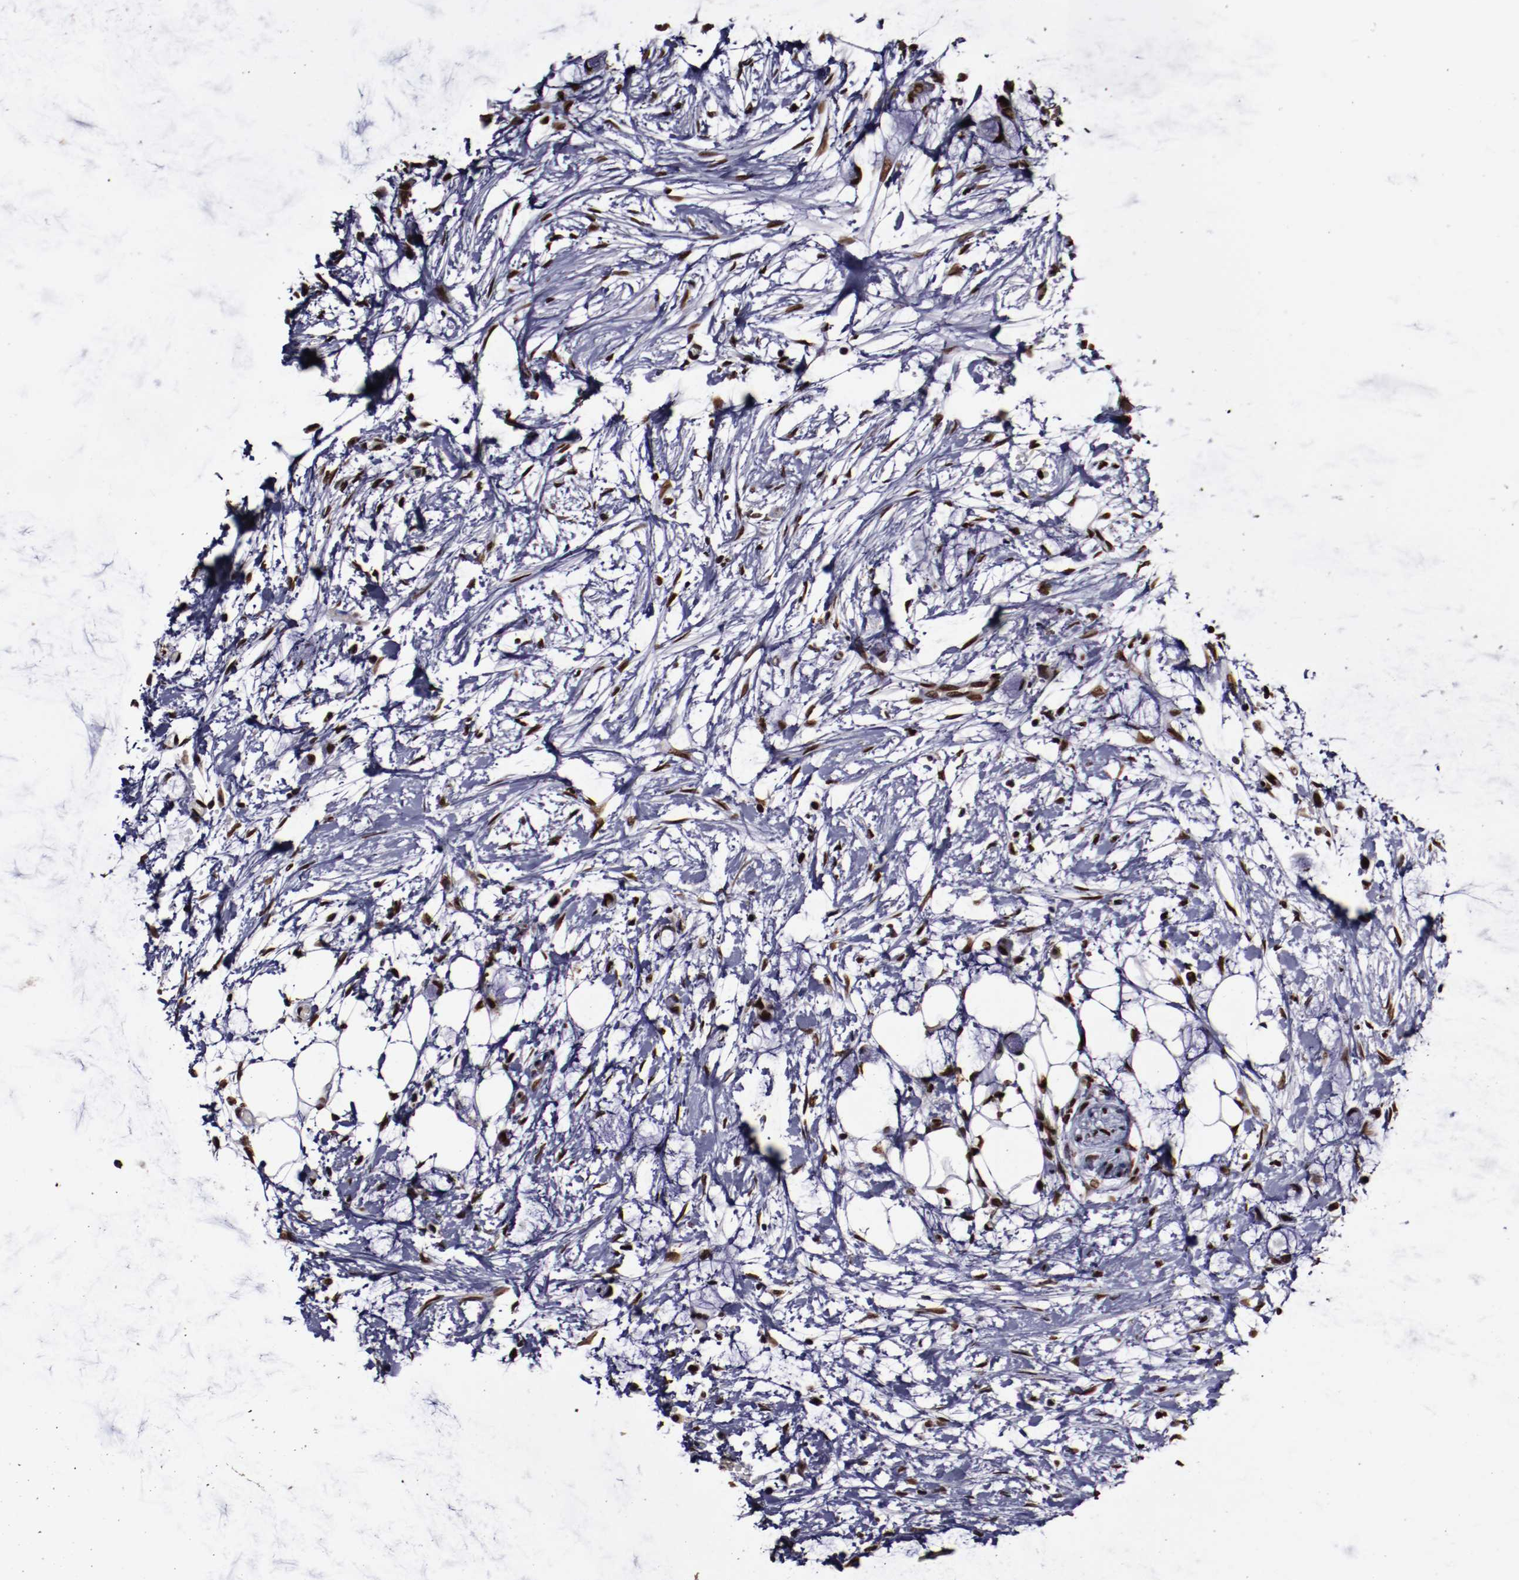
{"staining": {"intensity": "moderate", "quantity": ">75%", "location": "nuclear"}, "tissue": "colorectal cancer", "cell_type": "Tumor cells", "image_type": "cancer", "snomed": [{"axis": "morphology", "description": "Normal tissue, NOS"}, {"axis": "morphology", "description": "Adenocarcinoma, NOS"}, {"axis": "topography", "description": "Colon"}, {"axis": "topography", "description": "Peripheral nerve tissue"}], "caption": "Protein staining exhibits moderate nuclear expression in approximately >75% of tumor cells in colorectal adenocarcinoma.", "gene": "APEX1", "patient": {"sex": "male", "age": 14}}